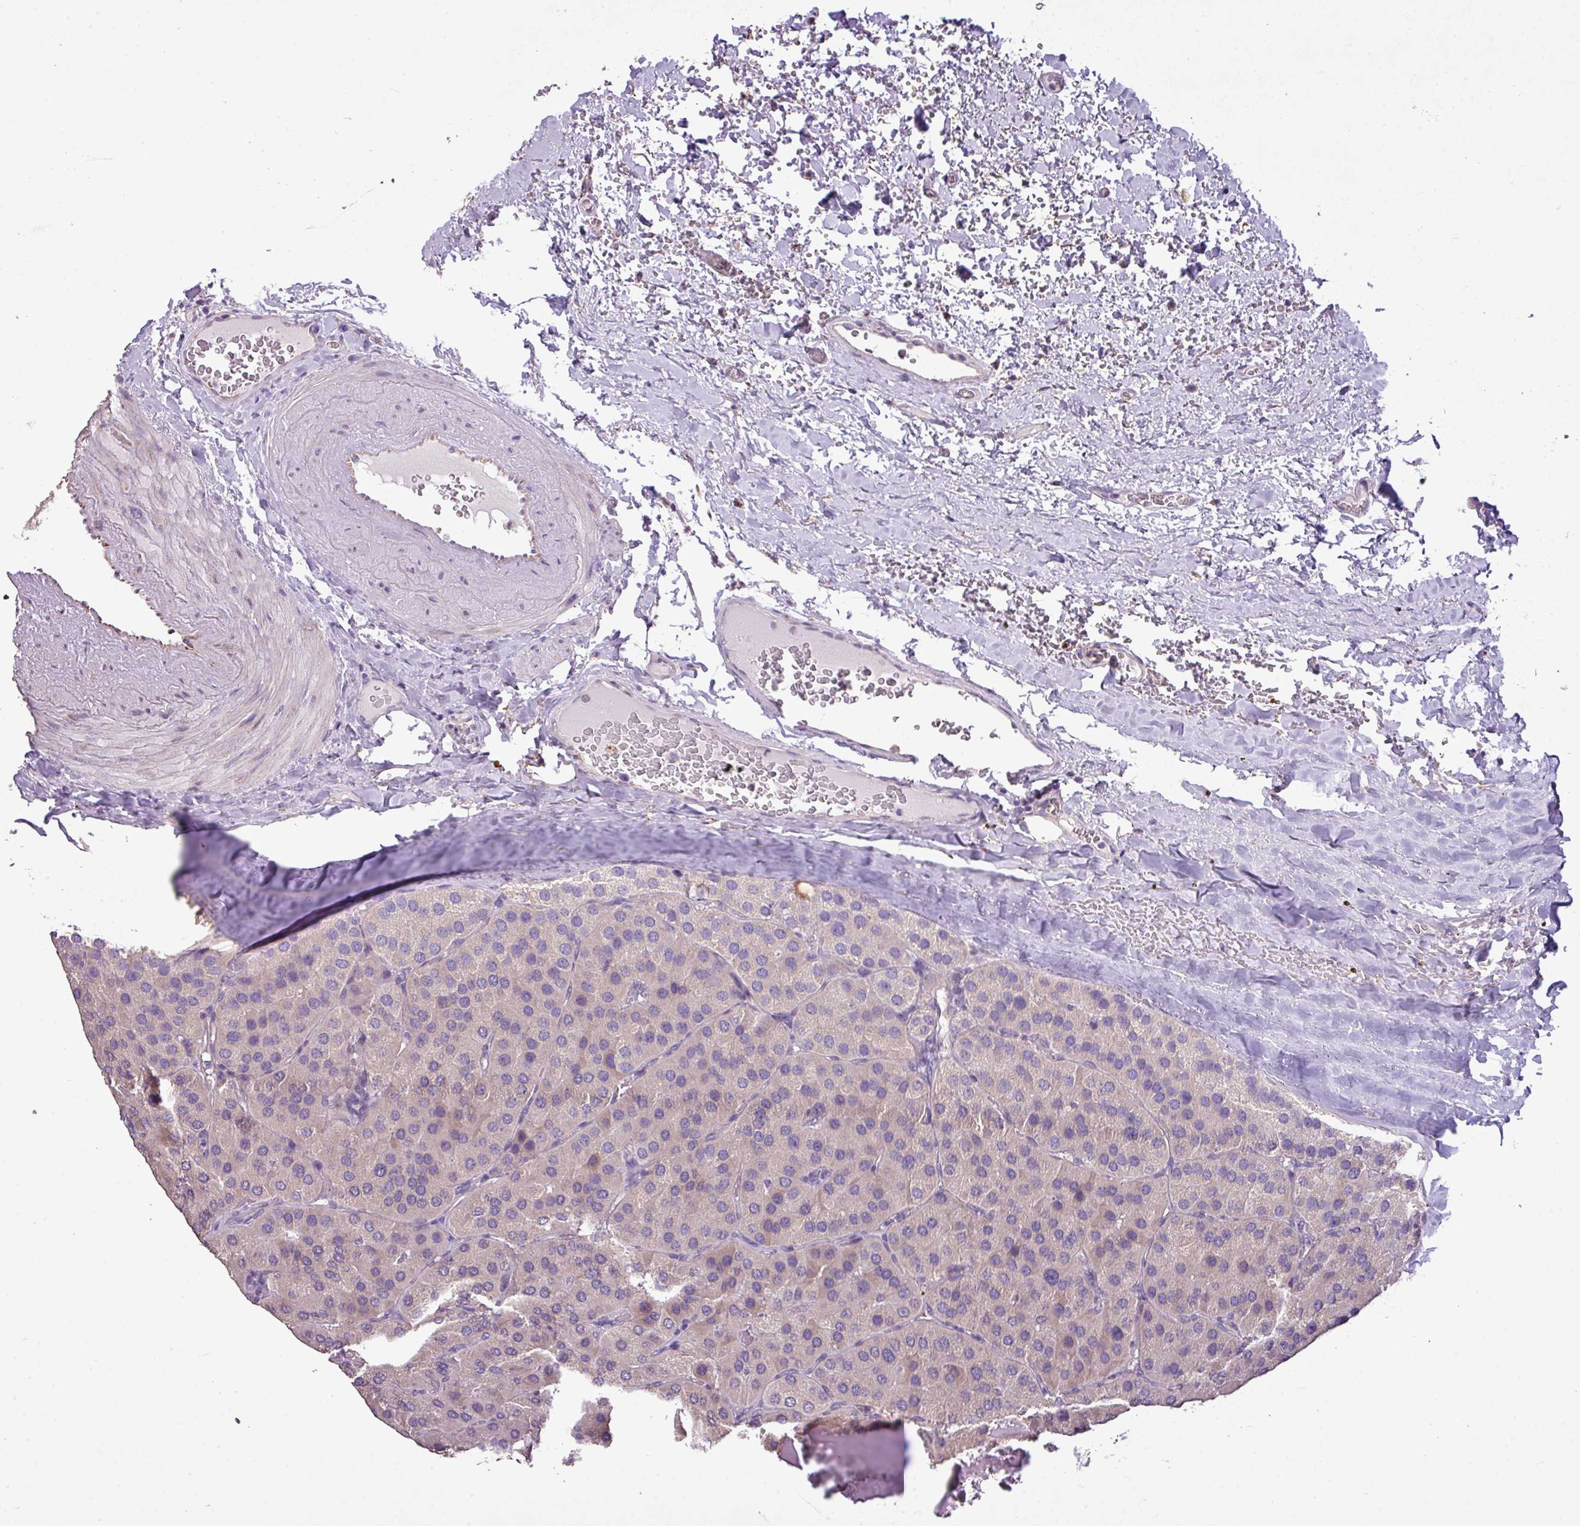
{"staining": {"intensity": "negative", "quantity": "none", "location": "none"}, "tissue": "parathyroid gland", "cell_type": "Glandular cells", "image_type": "normal", "snomed": [{"axis": "morphology", "description": "Normal tissue, NOS"}, {"axis": "morphology", "description": "Adenoma, NOS"}, {"axis": "topography", "description": "Parathyroid gland"}], "caption": "High power microscopy photomicrograph of an immunohistochemistry (IHC) histopathology image of normal parathyroid gland, revealing no significant staining in glandular cells. Nuclei are stained in blue.", "gene": "ALDH2", "patient": {"sex": "female", "age": 86}}